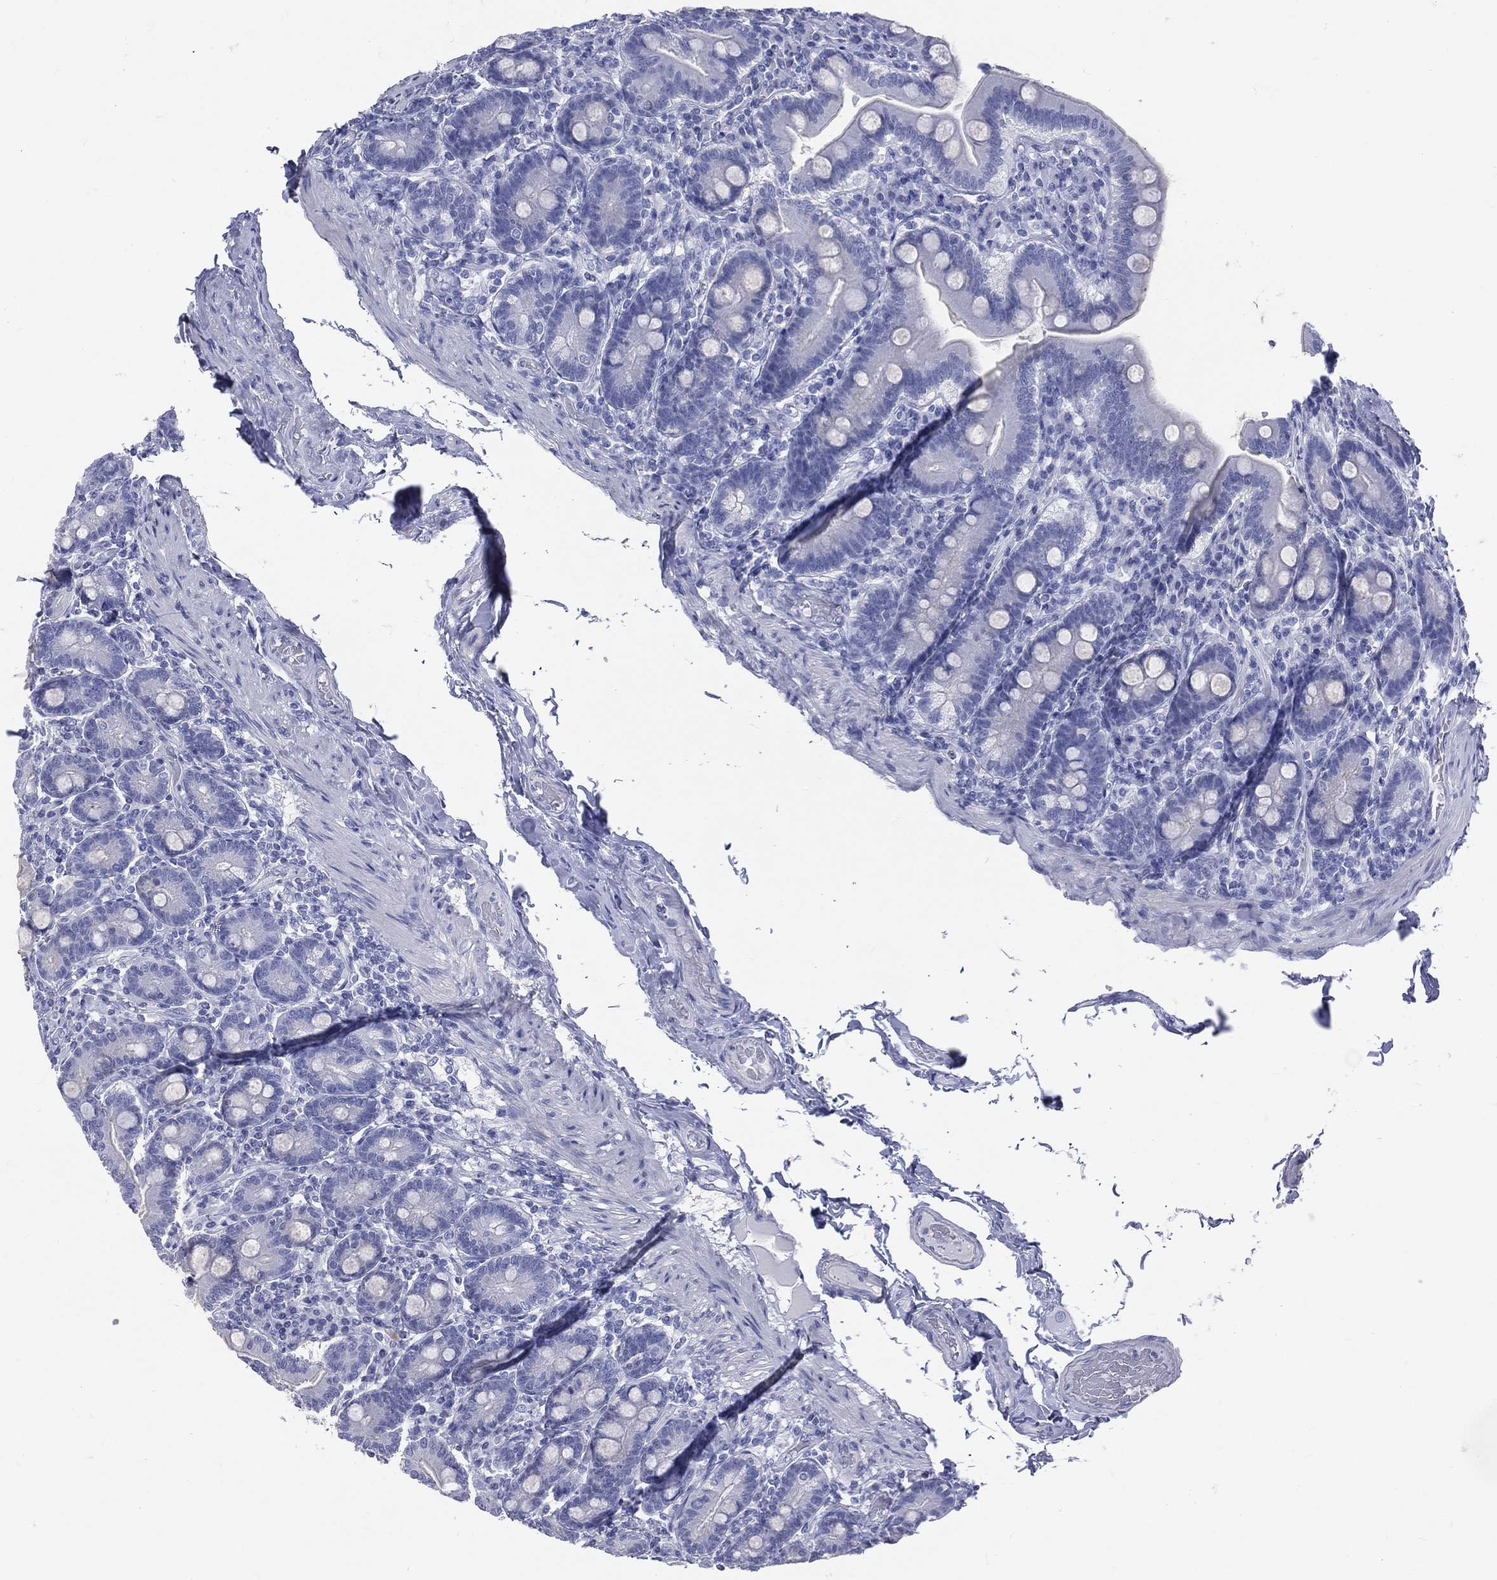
{"staining": {"intensity": "negative", "quantity": "none", "location": "none"}, "tissue": "small intestine", "cell_type": "Glandular cells", "image_type": "normal", "snomed": [{"axis": "morphology", "description": "Normal tissue, NOS"}, {"axis": "topography", "description": "Small intestine"}], "caption": "Photomicrograph shows no protein positivity in glandular cells of benign small intestine. Brightfield microscopy of IHC stained with DAB (3,3'-diaminobenzidine) (brown) and hematoxylin (blue), captured at high magnification.", "gene": "CYLC1", "patient": {"sex": "male", "age": 66}}